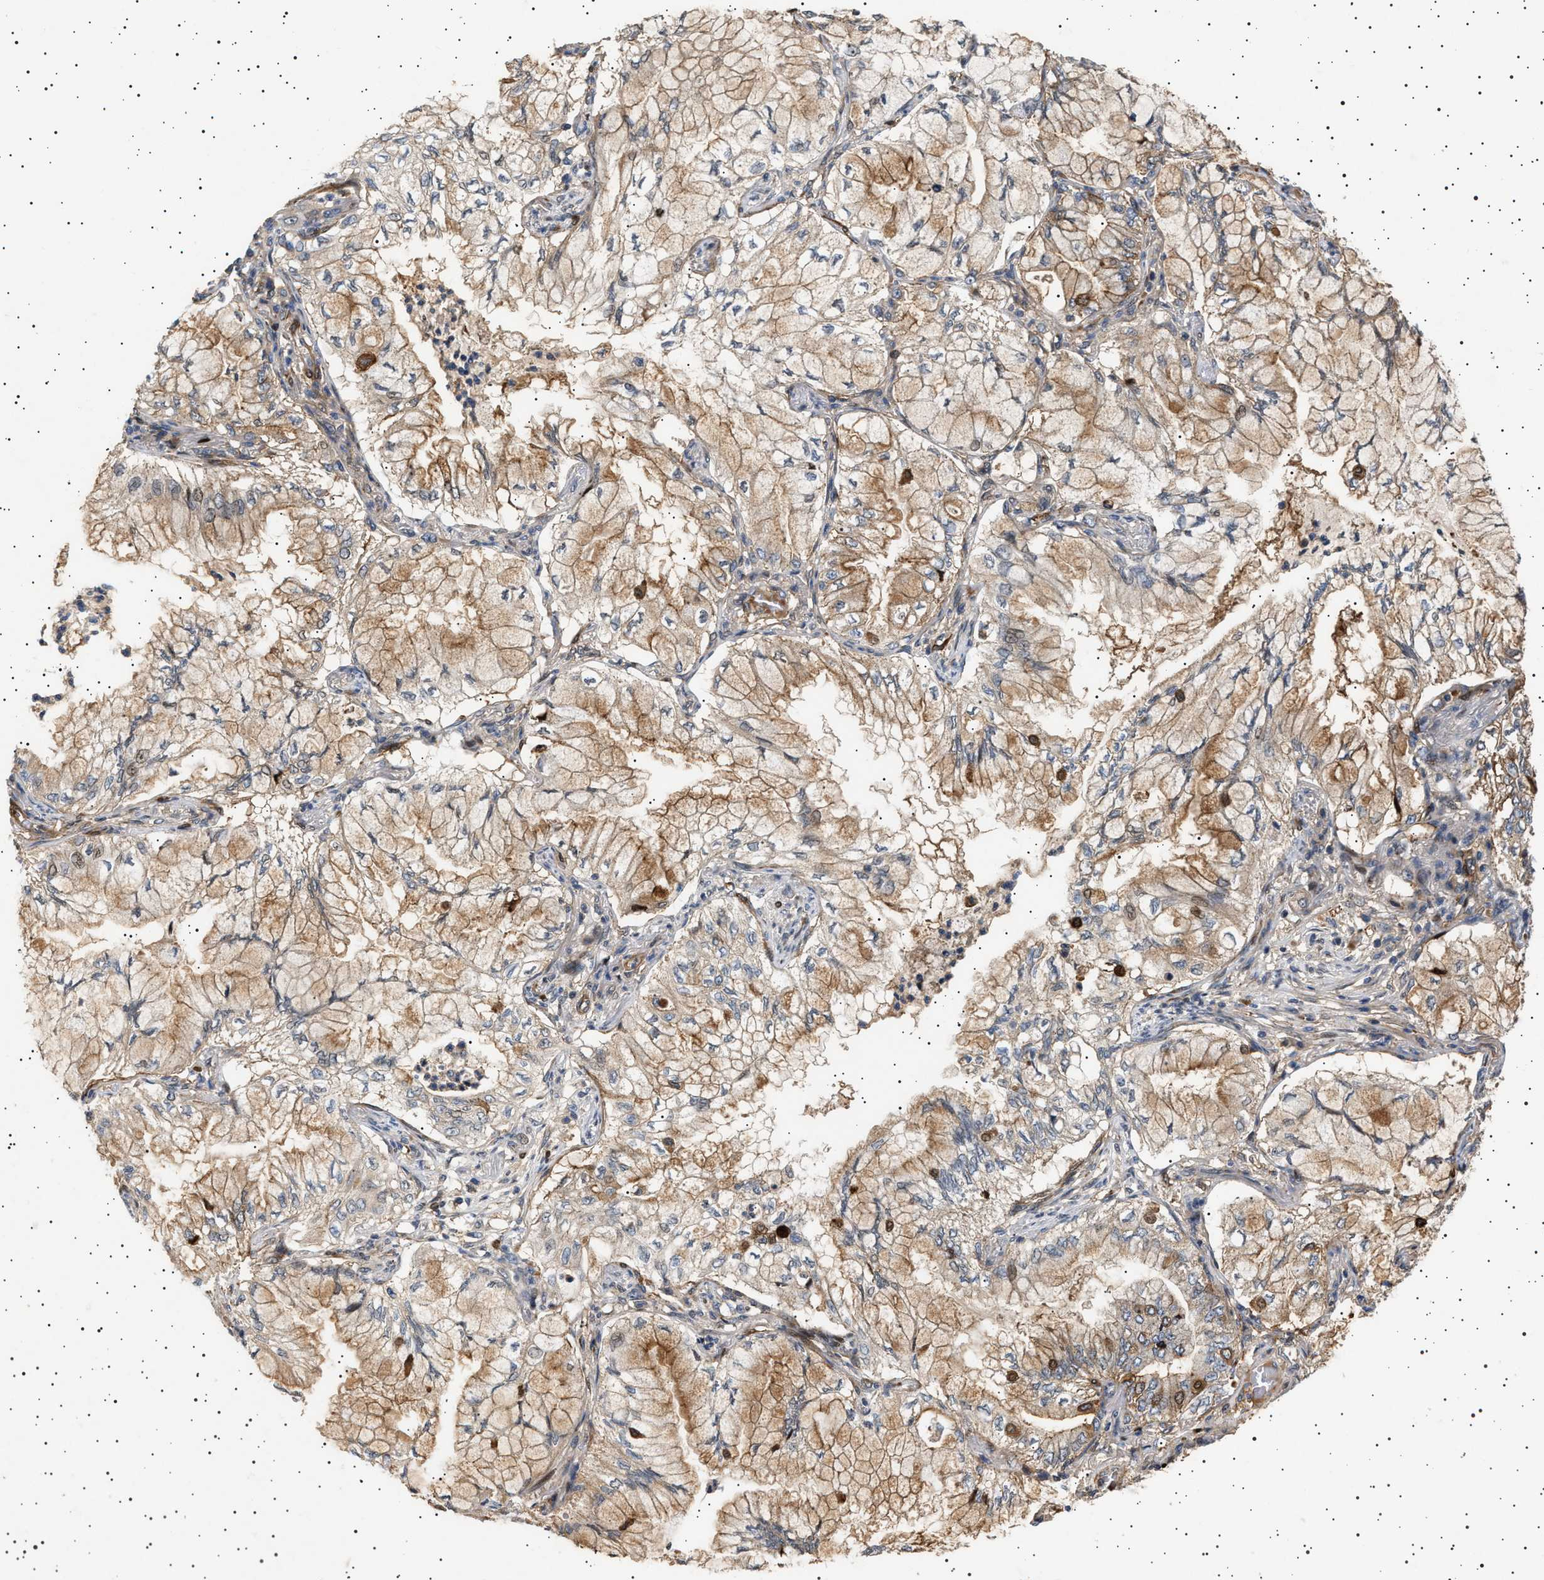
{"staining": {"intensity": "moderate", "quantity": ">75%", "location": "cytoplasmic/membranous"}, "tissue": "lung cancer", "cell_type": "Tumor cells", "image_type": "cancer", "snomed": [{"axis": "morphology", "description": "Adenocarcinoma, NOS"}, {"axis": "topography", "description": "Lung"}], "caption": "About >75% of tumor cells in lung cancer (adenocarcinoma) display moderate cytoplasmic/membranous protein staining as visualized by brown immunohistochemical staining.", "gene": "GUCY1B1", "patient": {"sex": "female", "age": 70}}